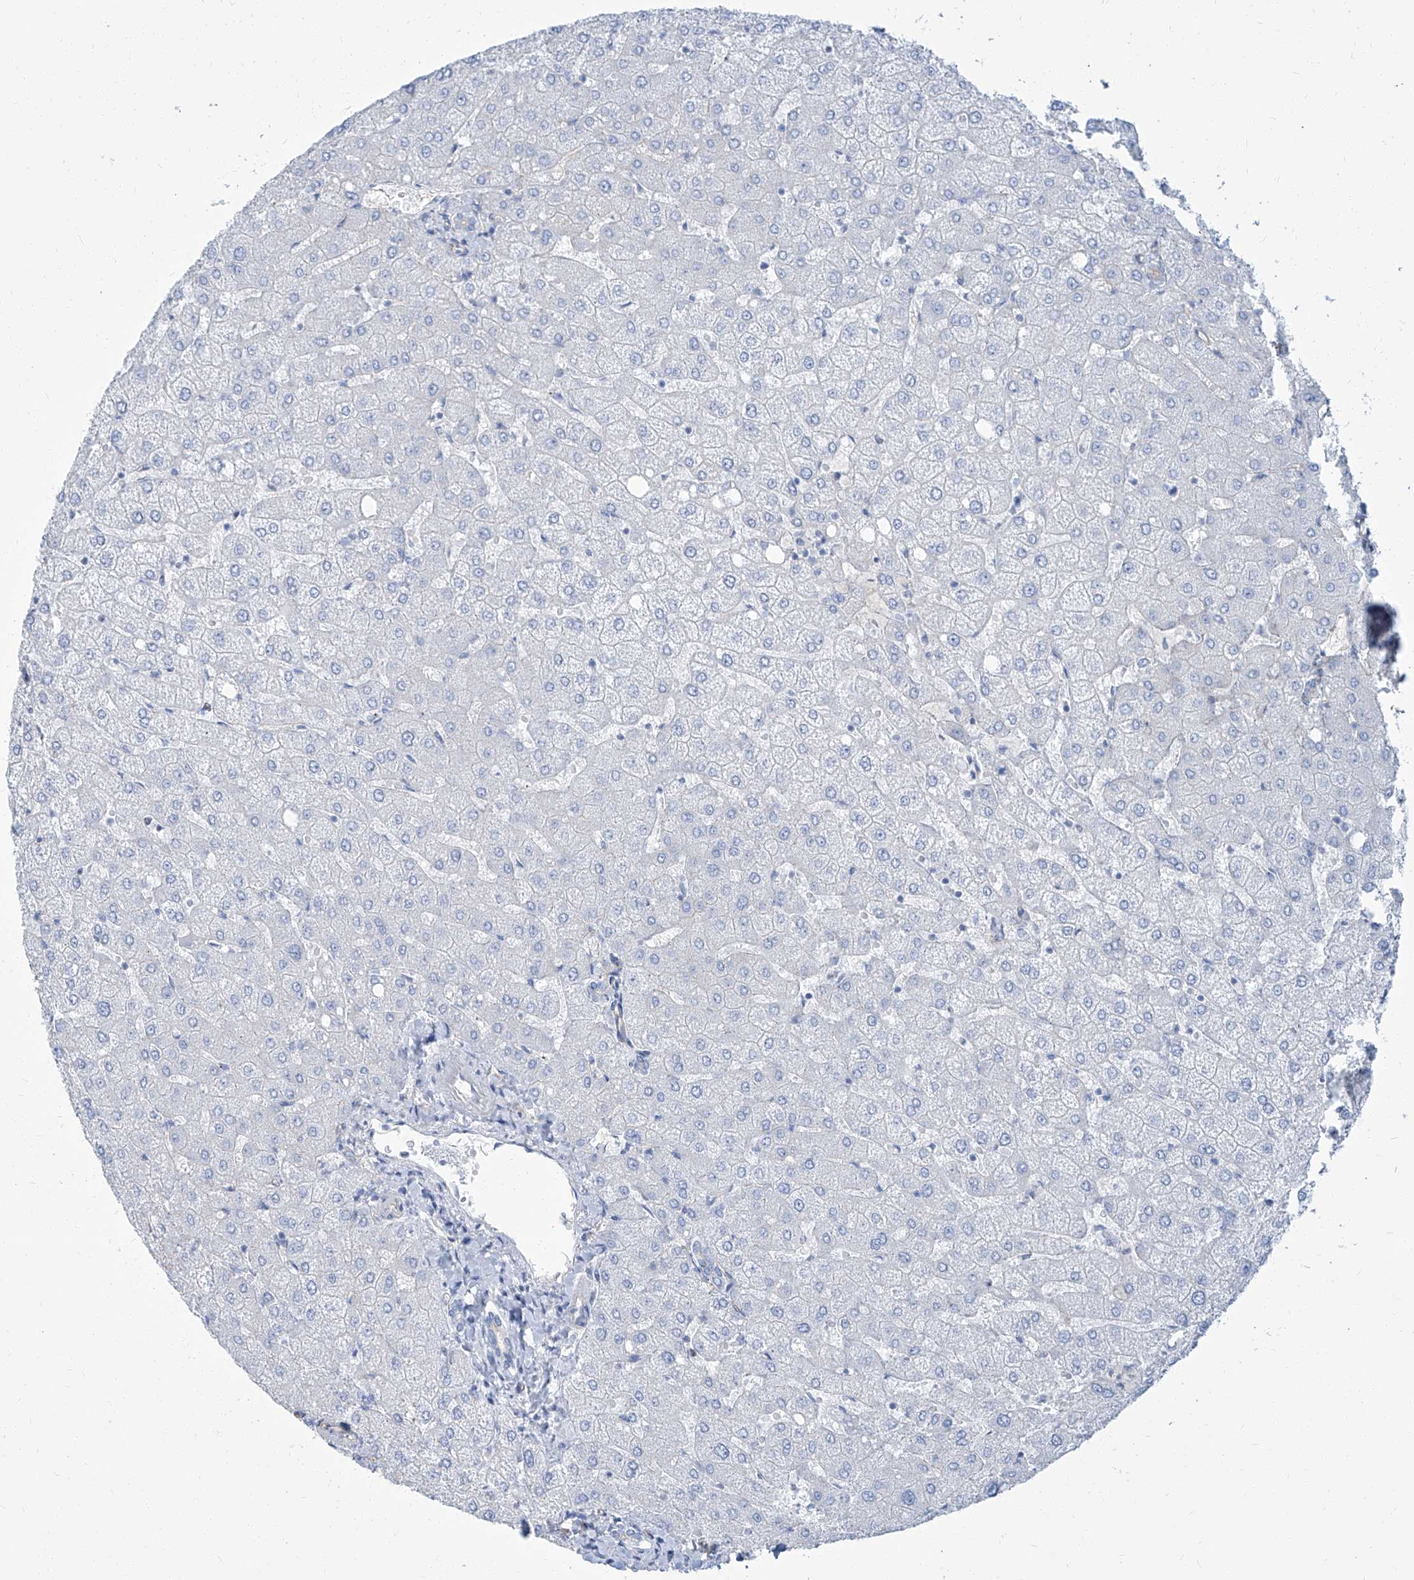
{"staining": {"intensity": "negative", "quantity": "none", "location": "none"}, "tissue": "liver", "cell_type": "Cholangiocytes", "image_type": "normal", "snomed": [{"axis": "morphology", "description": "Normal tissue, NOS"}, {"axis": "topography", "description": "Liver"}], "caption": "The image shows no staining of cholangiocytes in normal liver.", "gene": "TXLNB", "patient": {"sex": "female", "age": 54}}